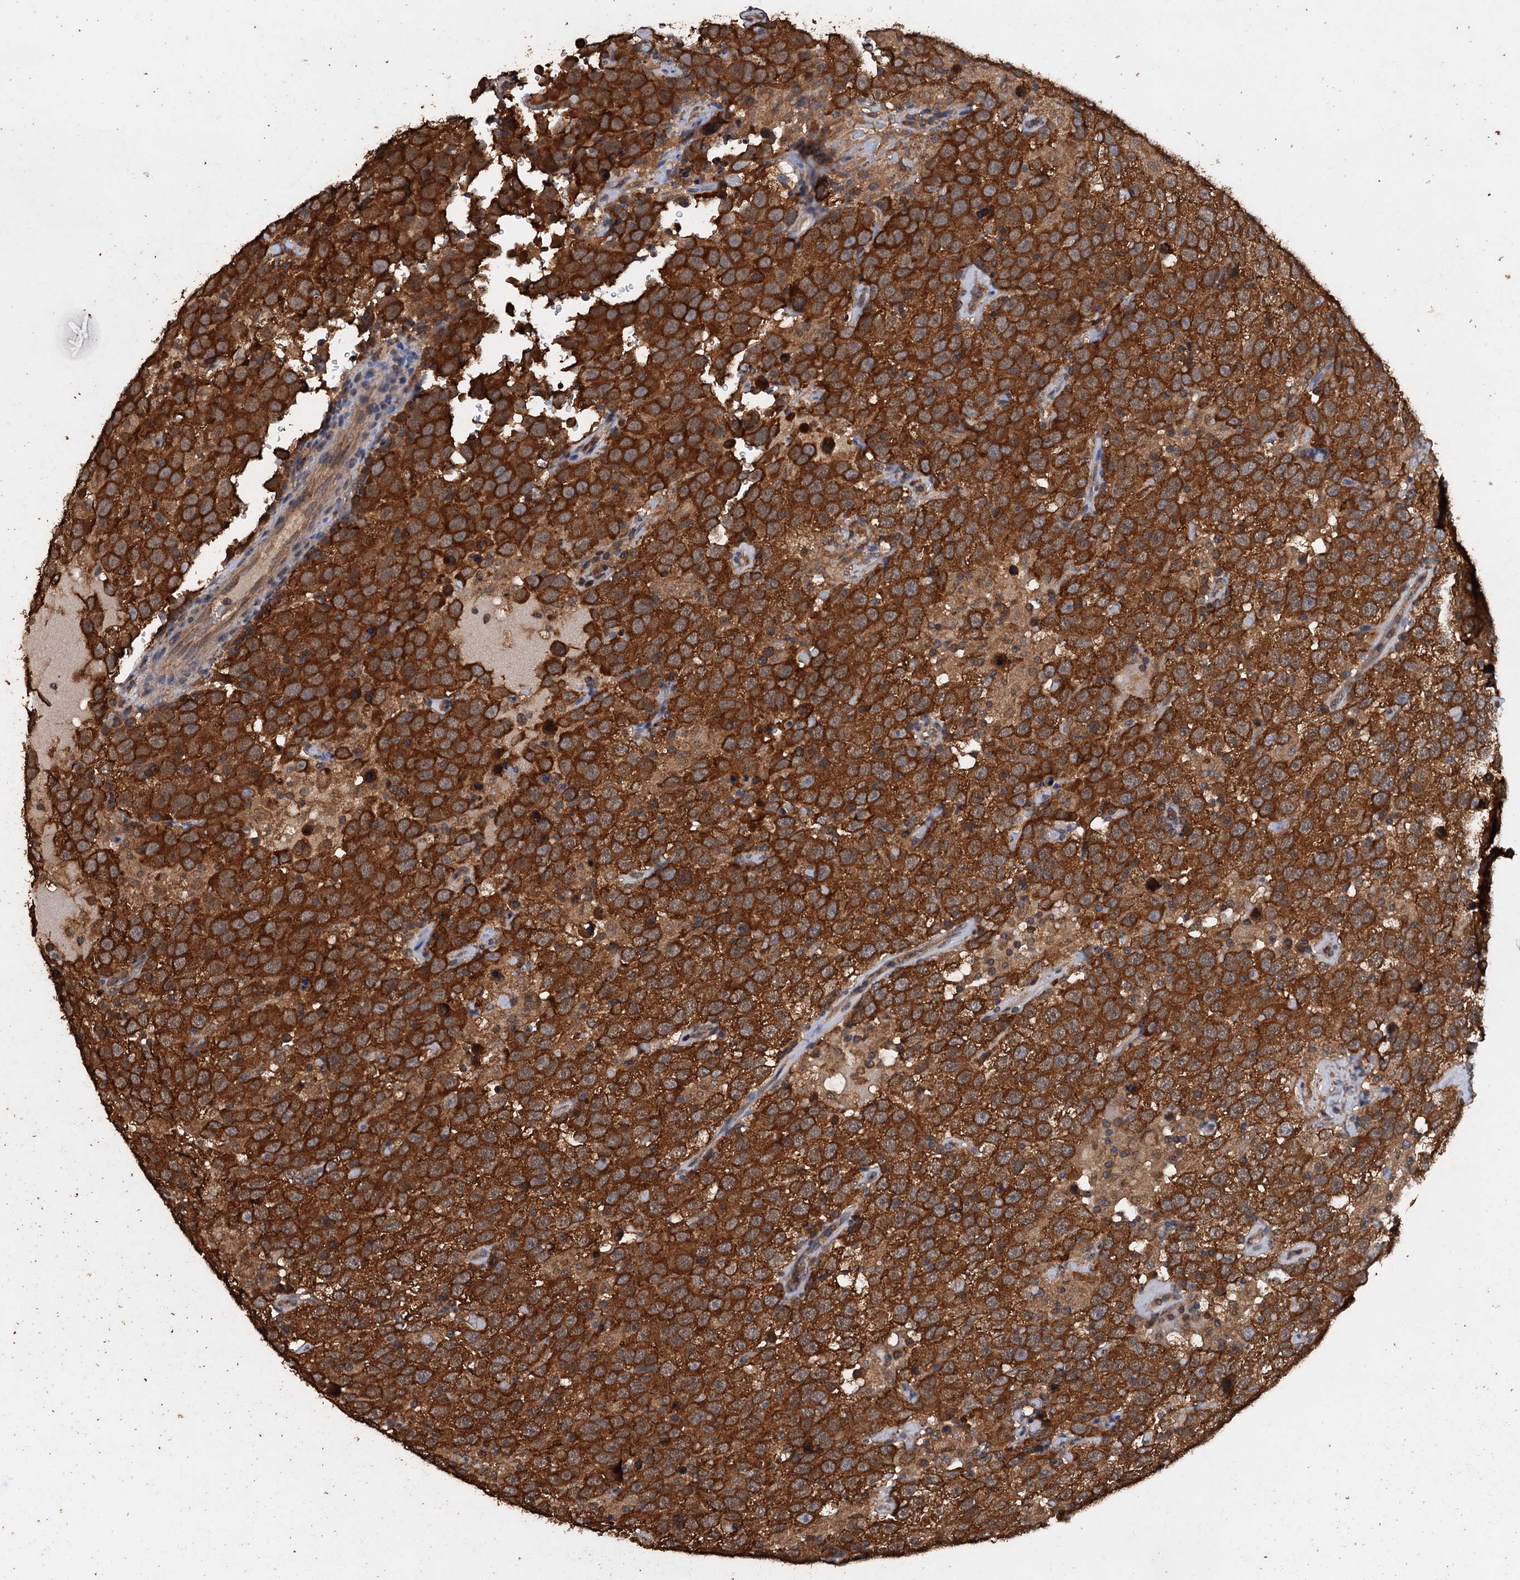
{"staining": {"intensity": "strong", "quantity": ">75%", "location": "cytoplasmic/membranous"}, "tissue": "testis cancer", "cell_type": "Tumor cells", "image_type": "cancer", "snomed": [{"axis": "morphology", "description": "Seminoma, NOS"}, {"axis": "topography", "description": "Testis"}], "caption": "DAB immunohistochemical staining of testis seminoma shows strong cytoplasmic/membranous protein staining in approximately >75% of tumor cells.", "gene": "PSMD9", "patient": {"sex": "male", "age": 41}}